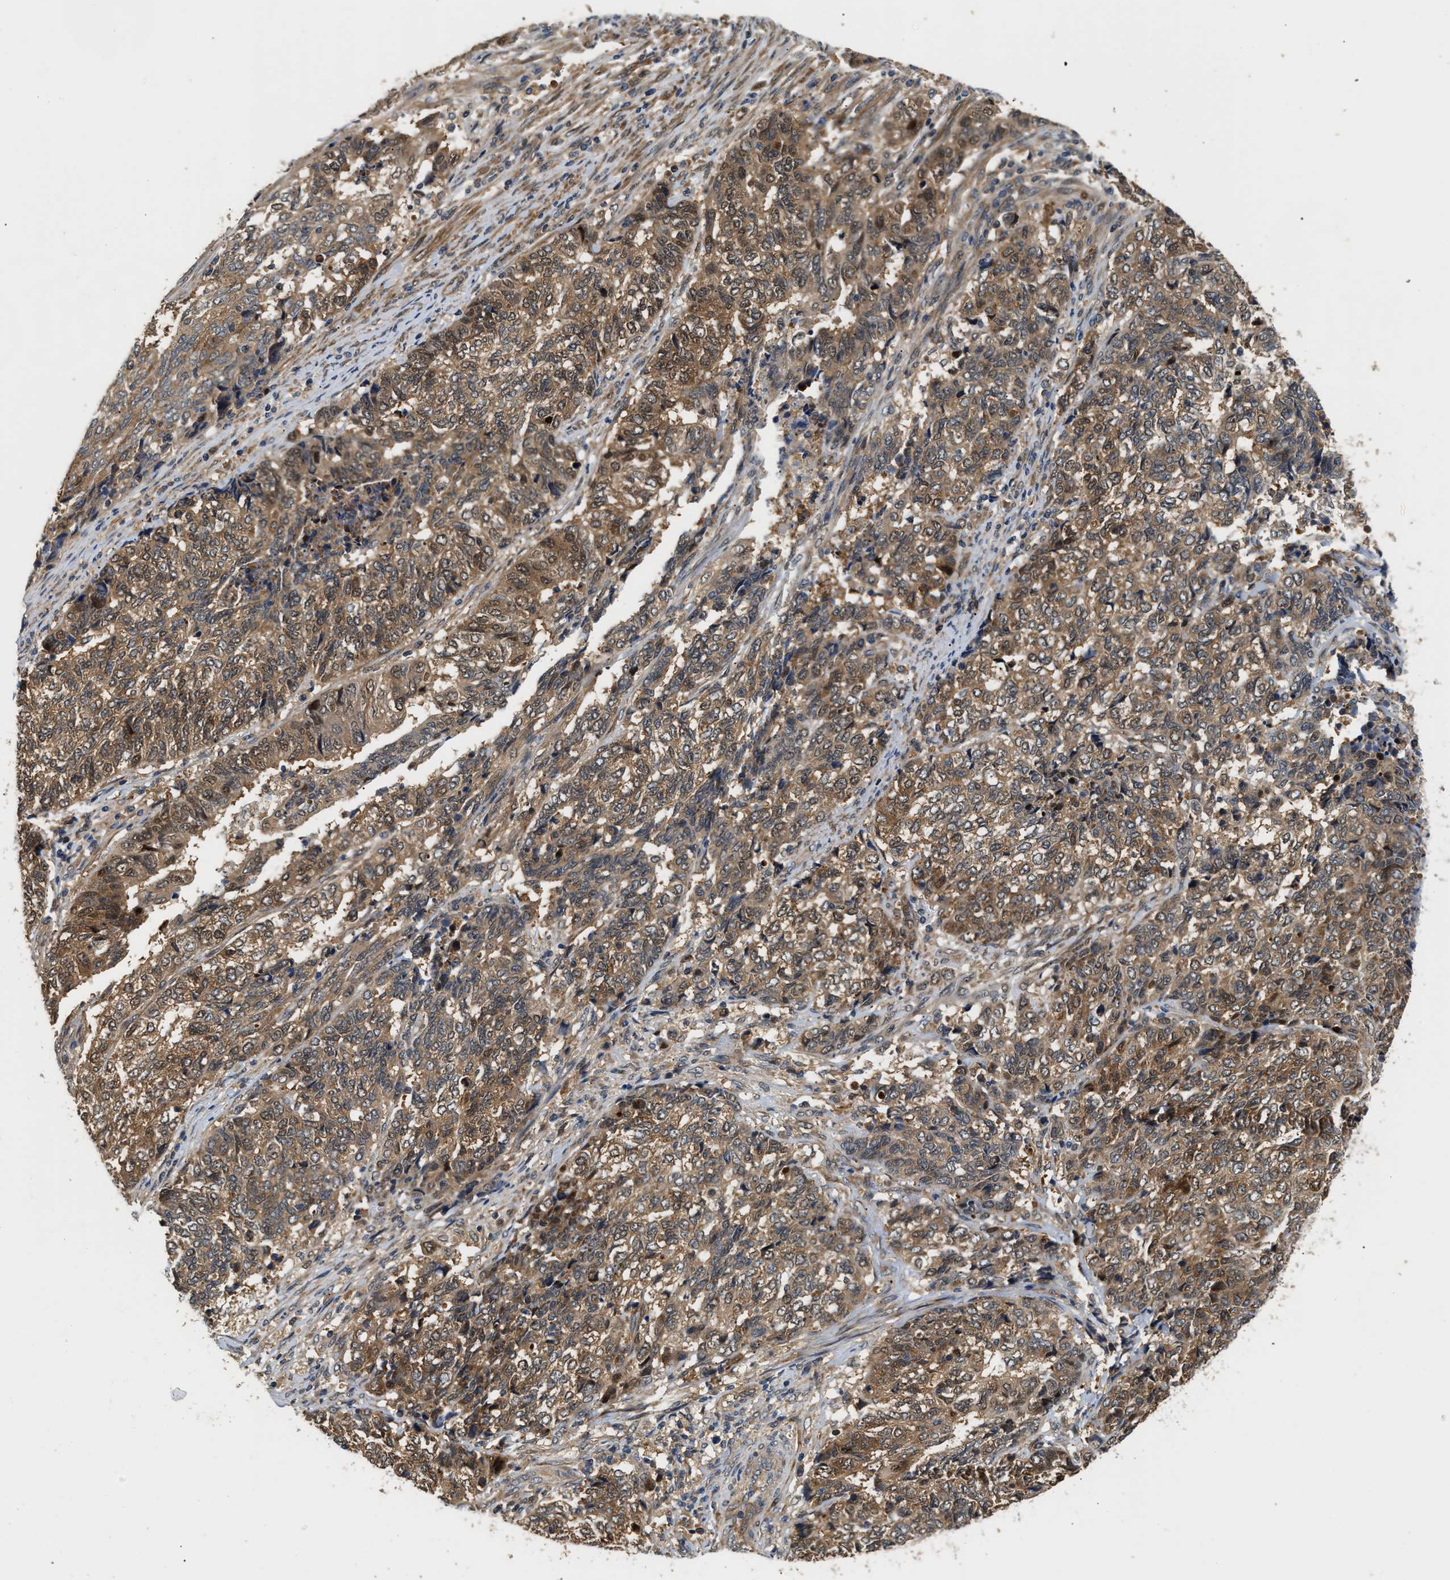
{"staining": {"intensity": "moderate", "quantity": ">75%", "location": "cytoplasmic/membranous,nuclear"}, "tissue": "endometrial cancer", "cell_type": "Tumor cells", "image_type": "cancer", "snomed": [{"axis": "morphology", "description": "Adenocarcinoma, NOS"}, {"axis": "topography", "description": "Endometrium"}], "caption": "A medium amount of moderate cytoplasmic/membranous and nuclear positivity is identified in about >75% of tumor cells in endometrial cancer (adenocarcinoma) tissue. Ihc stains the protein of interest in brown and the nuclei are stained blue.", "gene": "LARP6", "patient": {"sex": "female", "age": 80}}